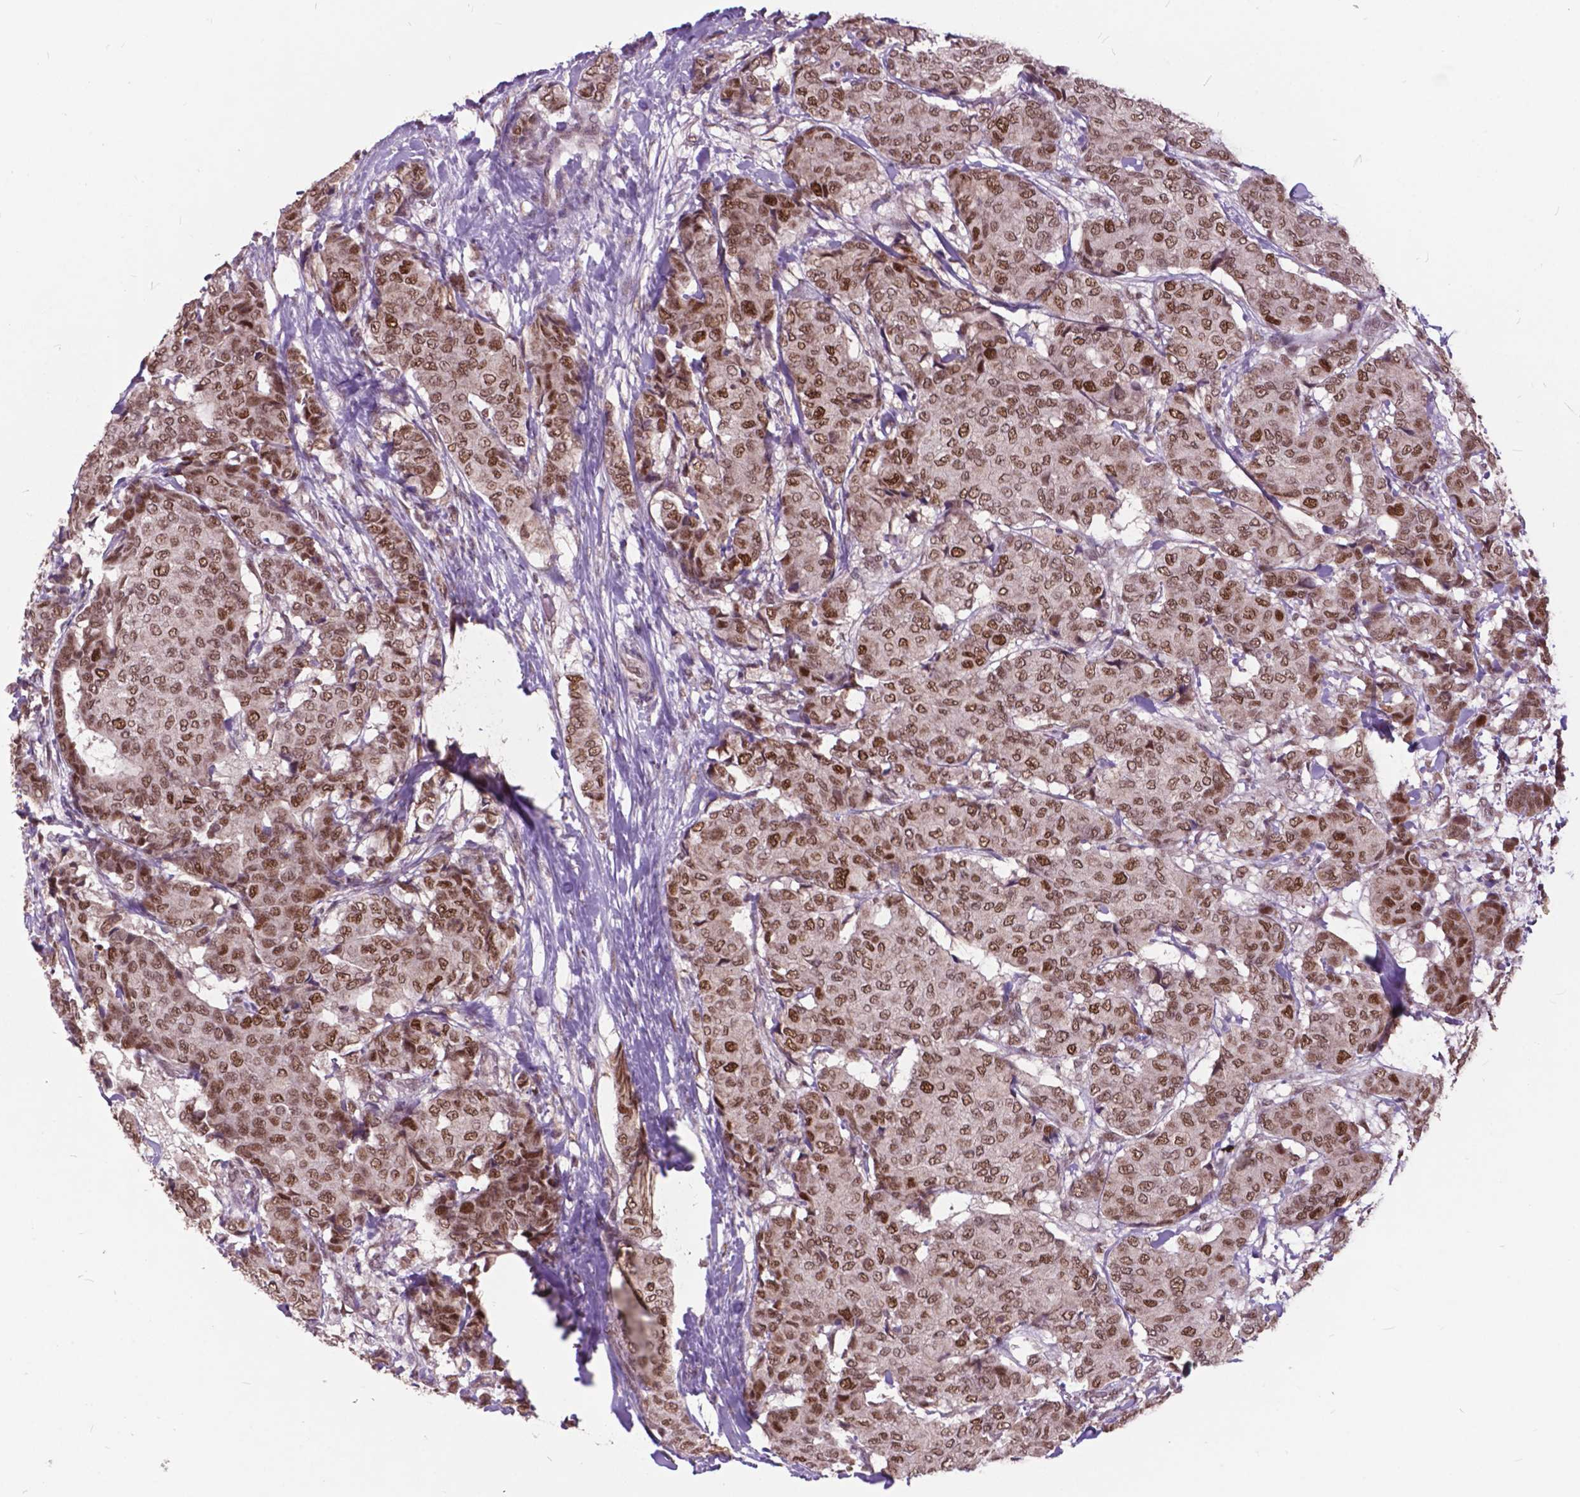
{"staining": {"intensity": "moderate", "quantity": ">75%", "location": "nuclear"}, "tissue": "breast cancer", "cell_type": "Tumor cells", "image_type": "cancer", "snomed": [{"axis": "morphology", "description": "Duct carcinoma"}, {"axis": "topography", "description": "Breast"}], "caption": "A brown stain labels moderate nuclear positivity of a protein in human breast invasive ductal carcinoma tumor cells.", "gene": "MSH2", "patient": {"sex": "female", "age": 75}}